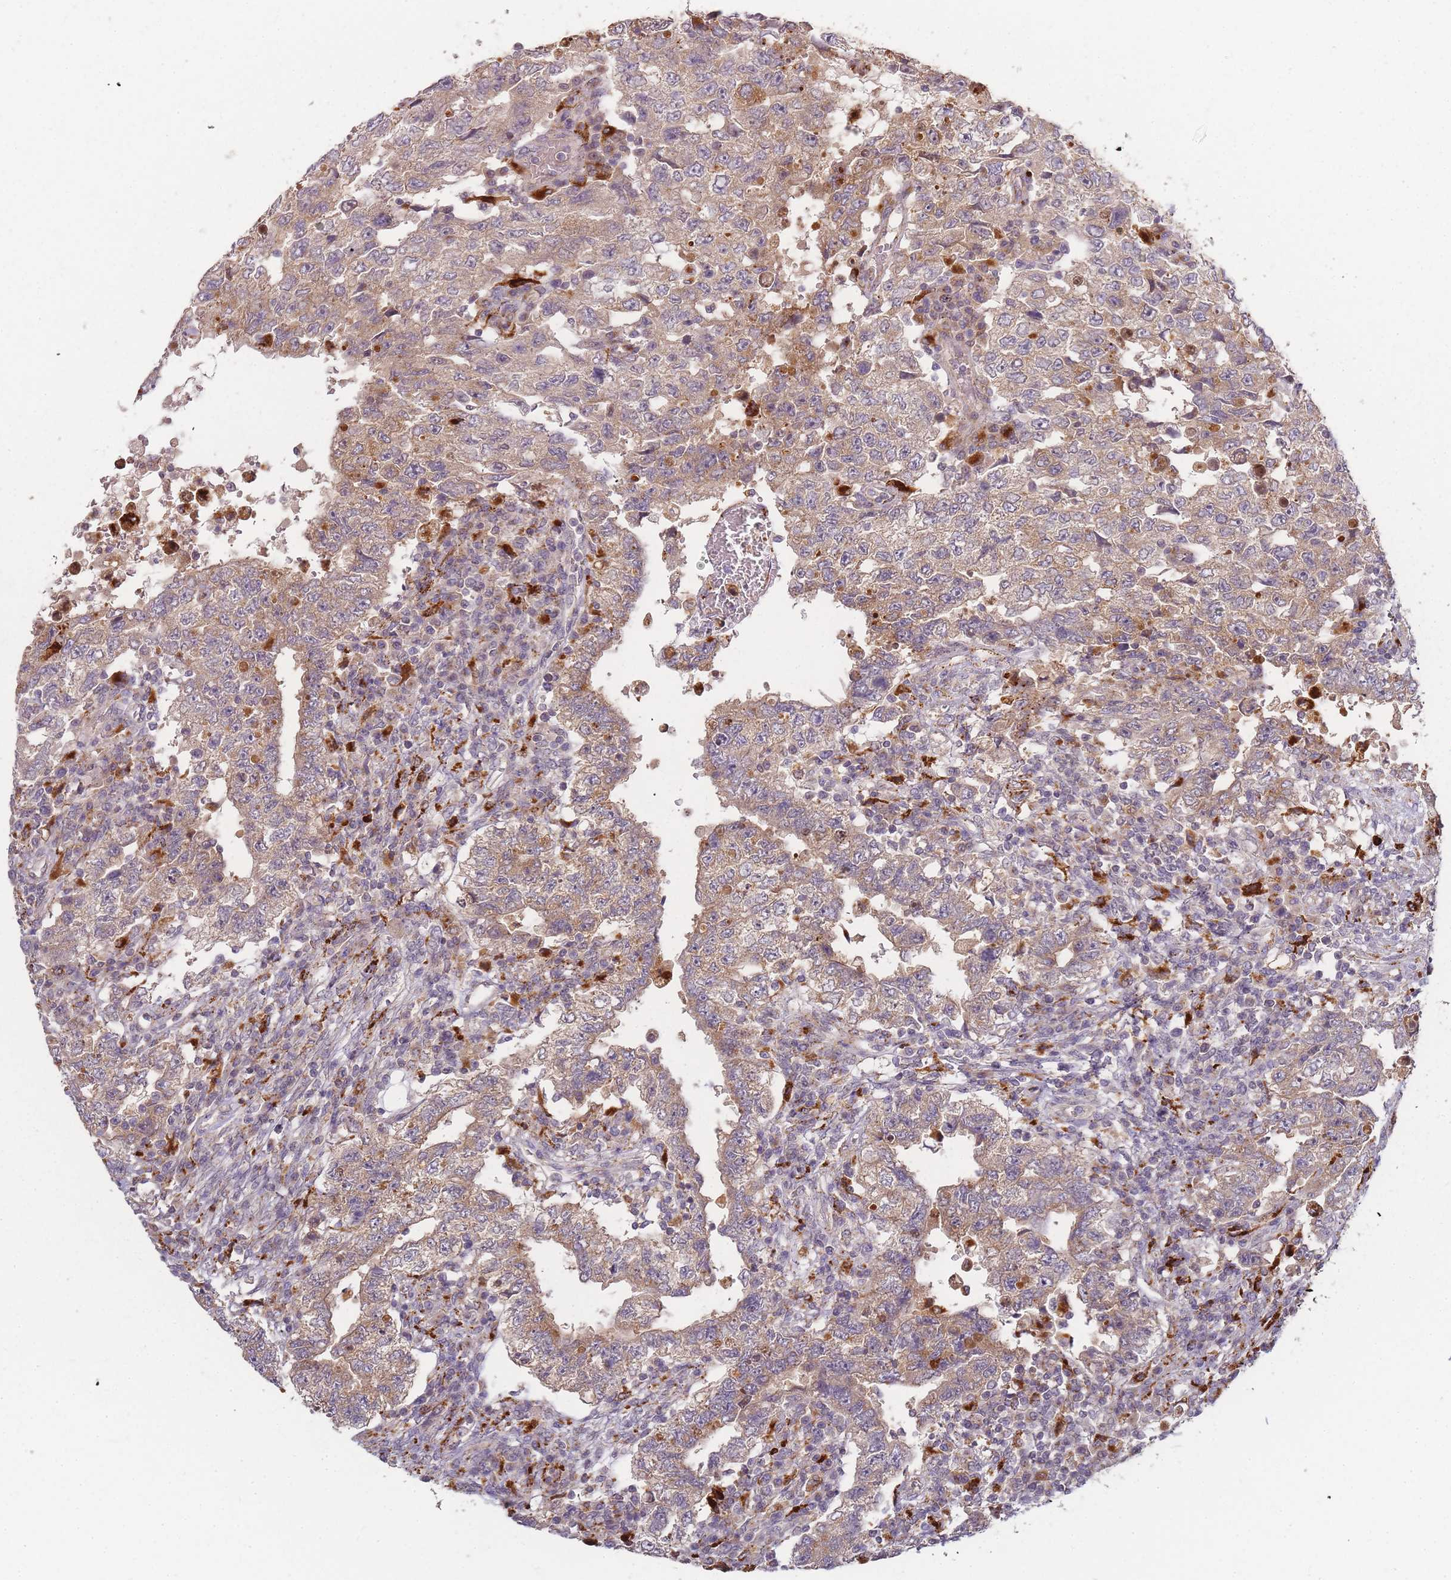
{"staining": {"intensity": "moderate", "quantity": ">75%", "location": "cytoplasmic/membranous"}, "tissue": "testis cancer", "cell_type": "Tumor cells", "image_type": "cancer", "snomed": [{"axis": "morphology", "description": "Carcinoma, Embryonal, NOS"}, {"axis": "topography", "description": "Testis"}], "caption": "Immunohistochemistry photomicrograph of neoplastic tissue: human testis cancer (embryonal carcinoma) stained using immunohistochemistry demonstrates medium levels of moderate protein expression localized specifically in the cytoplasmic/membranous of tumor cells, appearing as a cytoplasmic/membranous brown color.", "gene": "ATG5", "patient": {"sex": "male", "age": 26}}